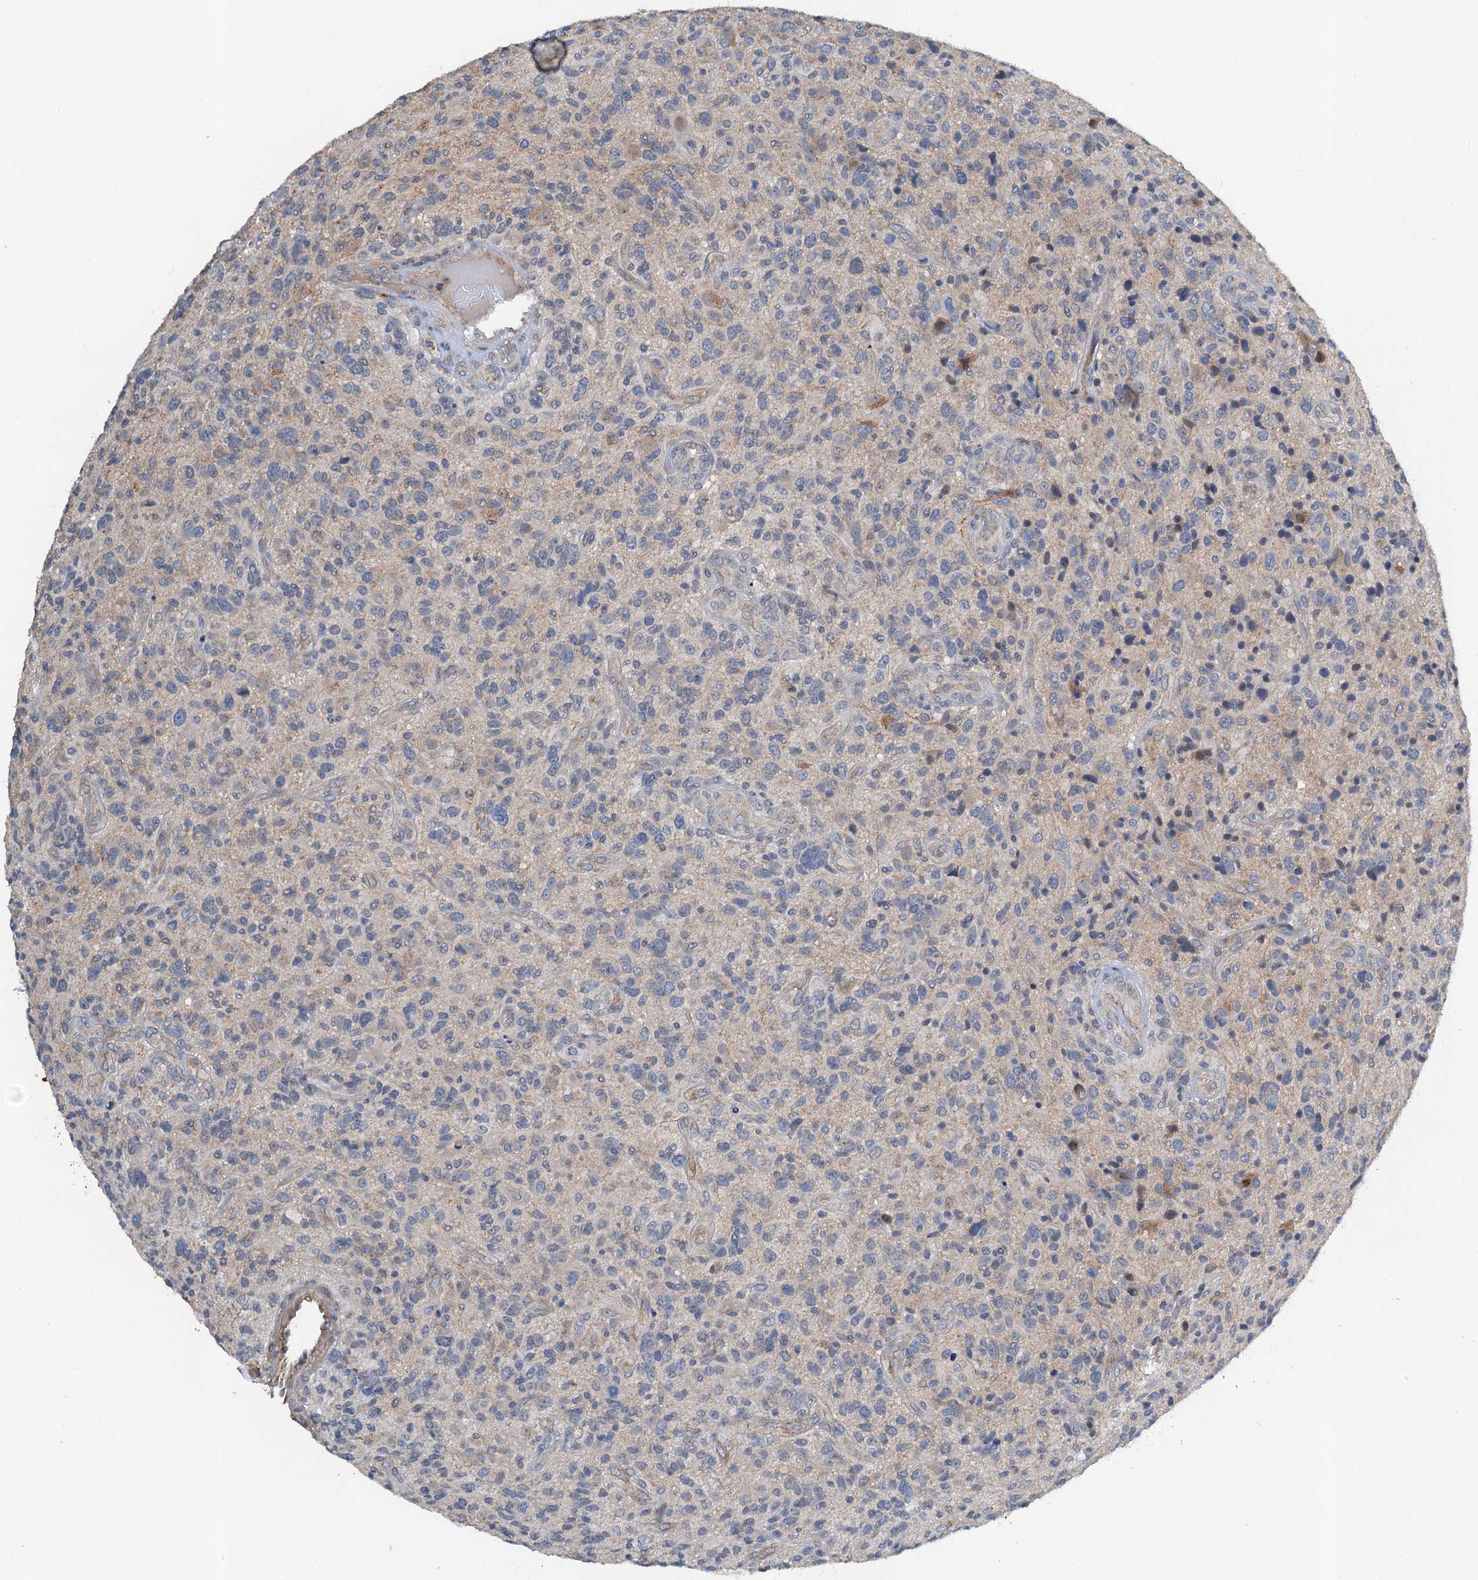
{"staining": {"intensity": "negative", "quantity": "none", "location": "none"}, "tissue": "glioma", "cell_type": "Tumor cells", "image_type": "cancer", "snomed": [{"axis": "morphology", "description": "Glioma, malignant, High grade"}, {"axis": "topography", "description": "Brain"}], "caption": "Immunohistochemistry of high-grade glioma (malignant) exhibits no positivity in tumor cells.", "gene": "ZNF606", "patient": {"sex": "male", "age": 47}}